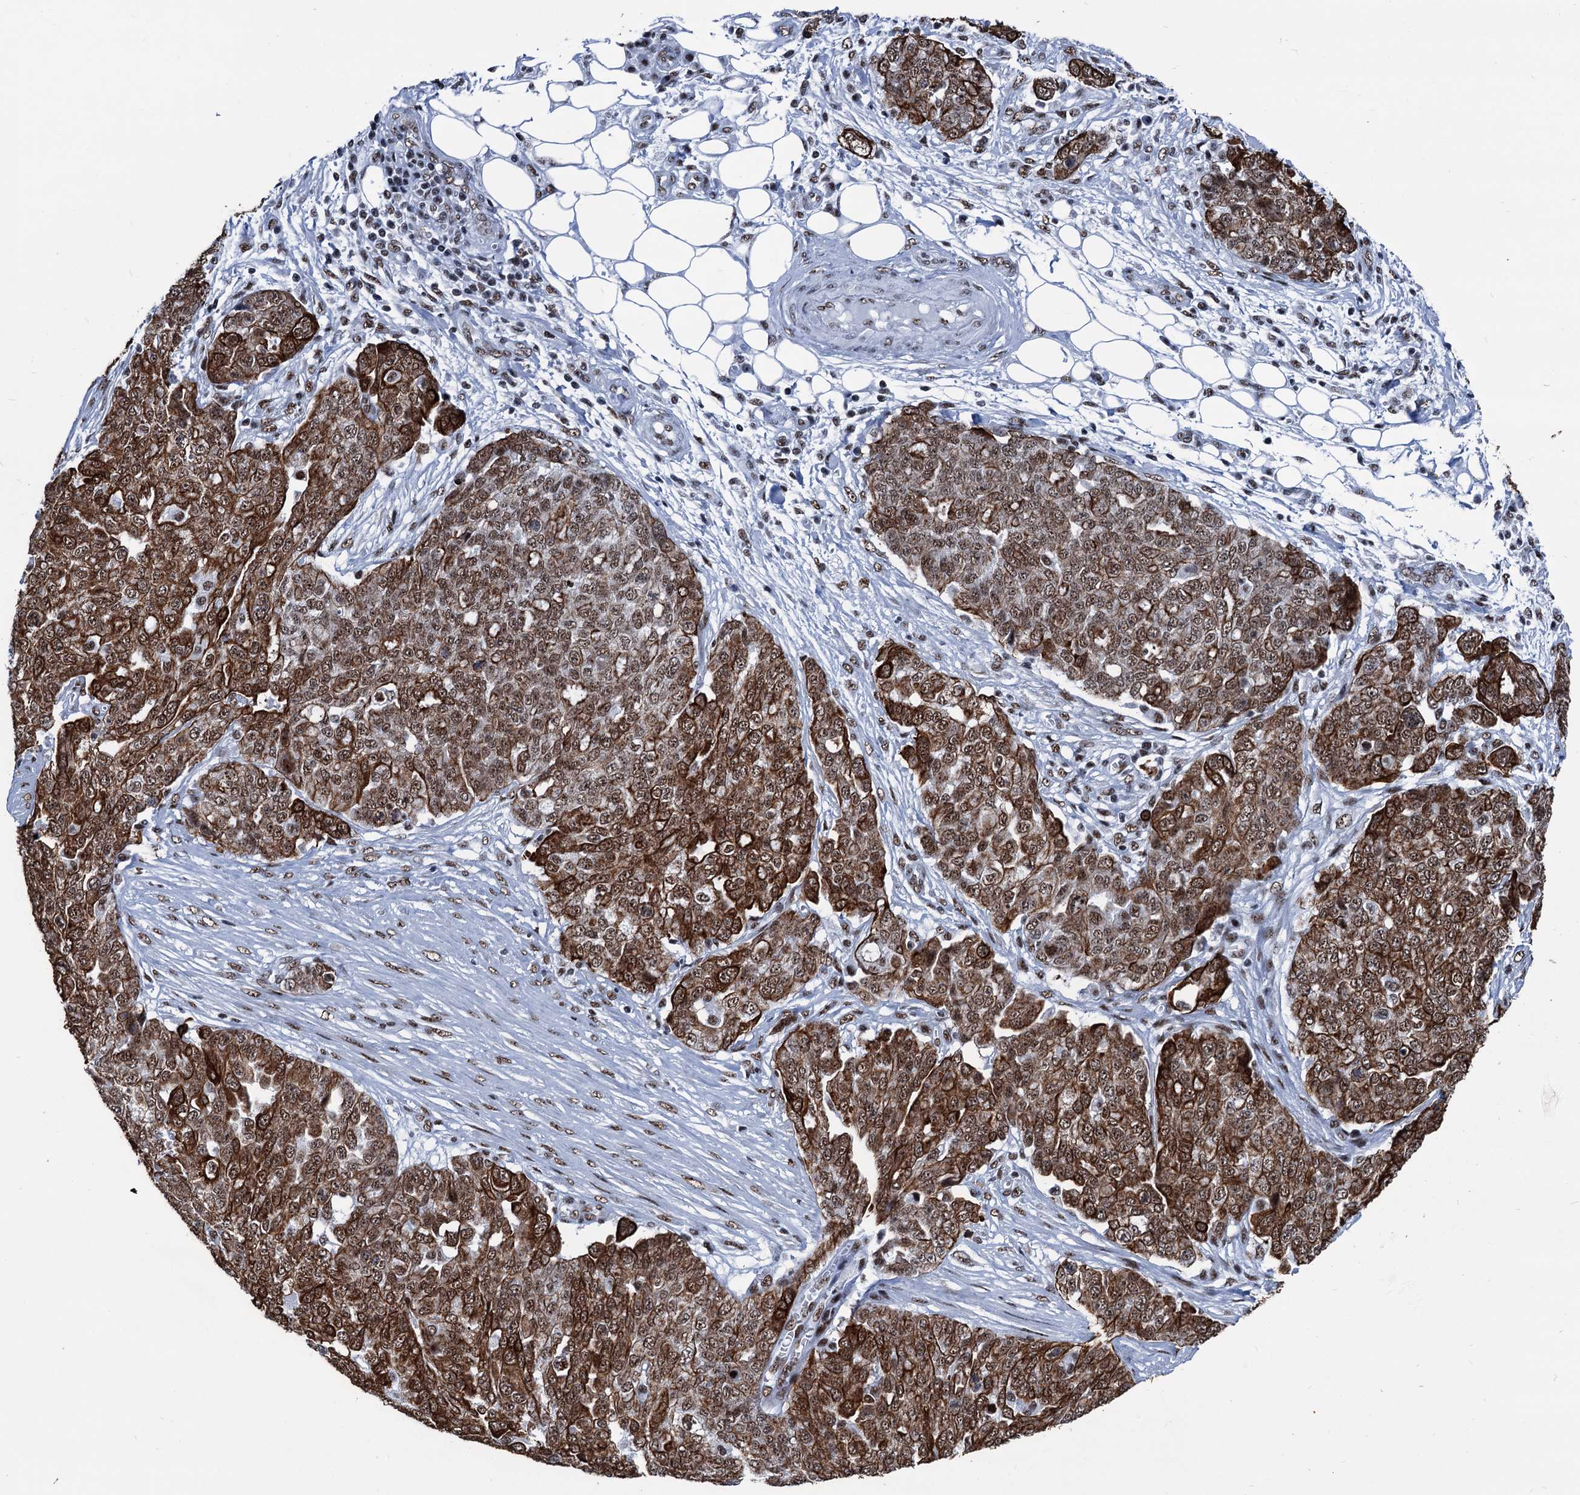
{"staining": {"intensity": "moderate", "quantity": ">75%", "location": "cytoplasmic/membranous,nuclear"}, "tissue": "ovarian cancer", "cell_type": "Tumor cells", "image_type": "cancer", "snomed": [{"axis": "morphology", "description": "Cystadenocarcinoma, serous, NOS"}, {"axis": "topography", "description": "Soft tissue"}, {"axis": "topography", "description": "Ovary"}], "caption": "Immunohistochemistry image of ovarian cancer (serous cystadenocarcinoma) stained for a protein (brown), which demonstrates medium levels of moderate cytoplasmic/membranous and nuclear positivity in approximately >75% of tumor cells.", "gene": "DDX23", "patient": {"sex": "female", "age": 57}}